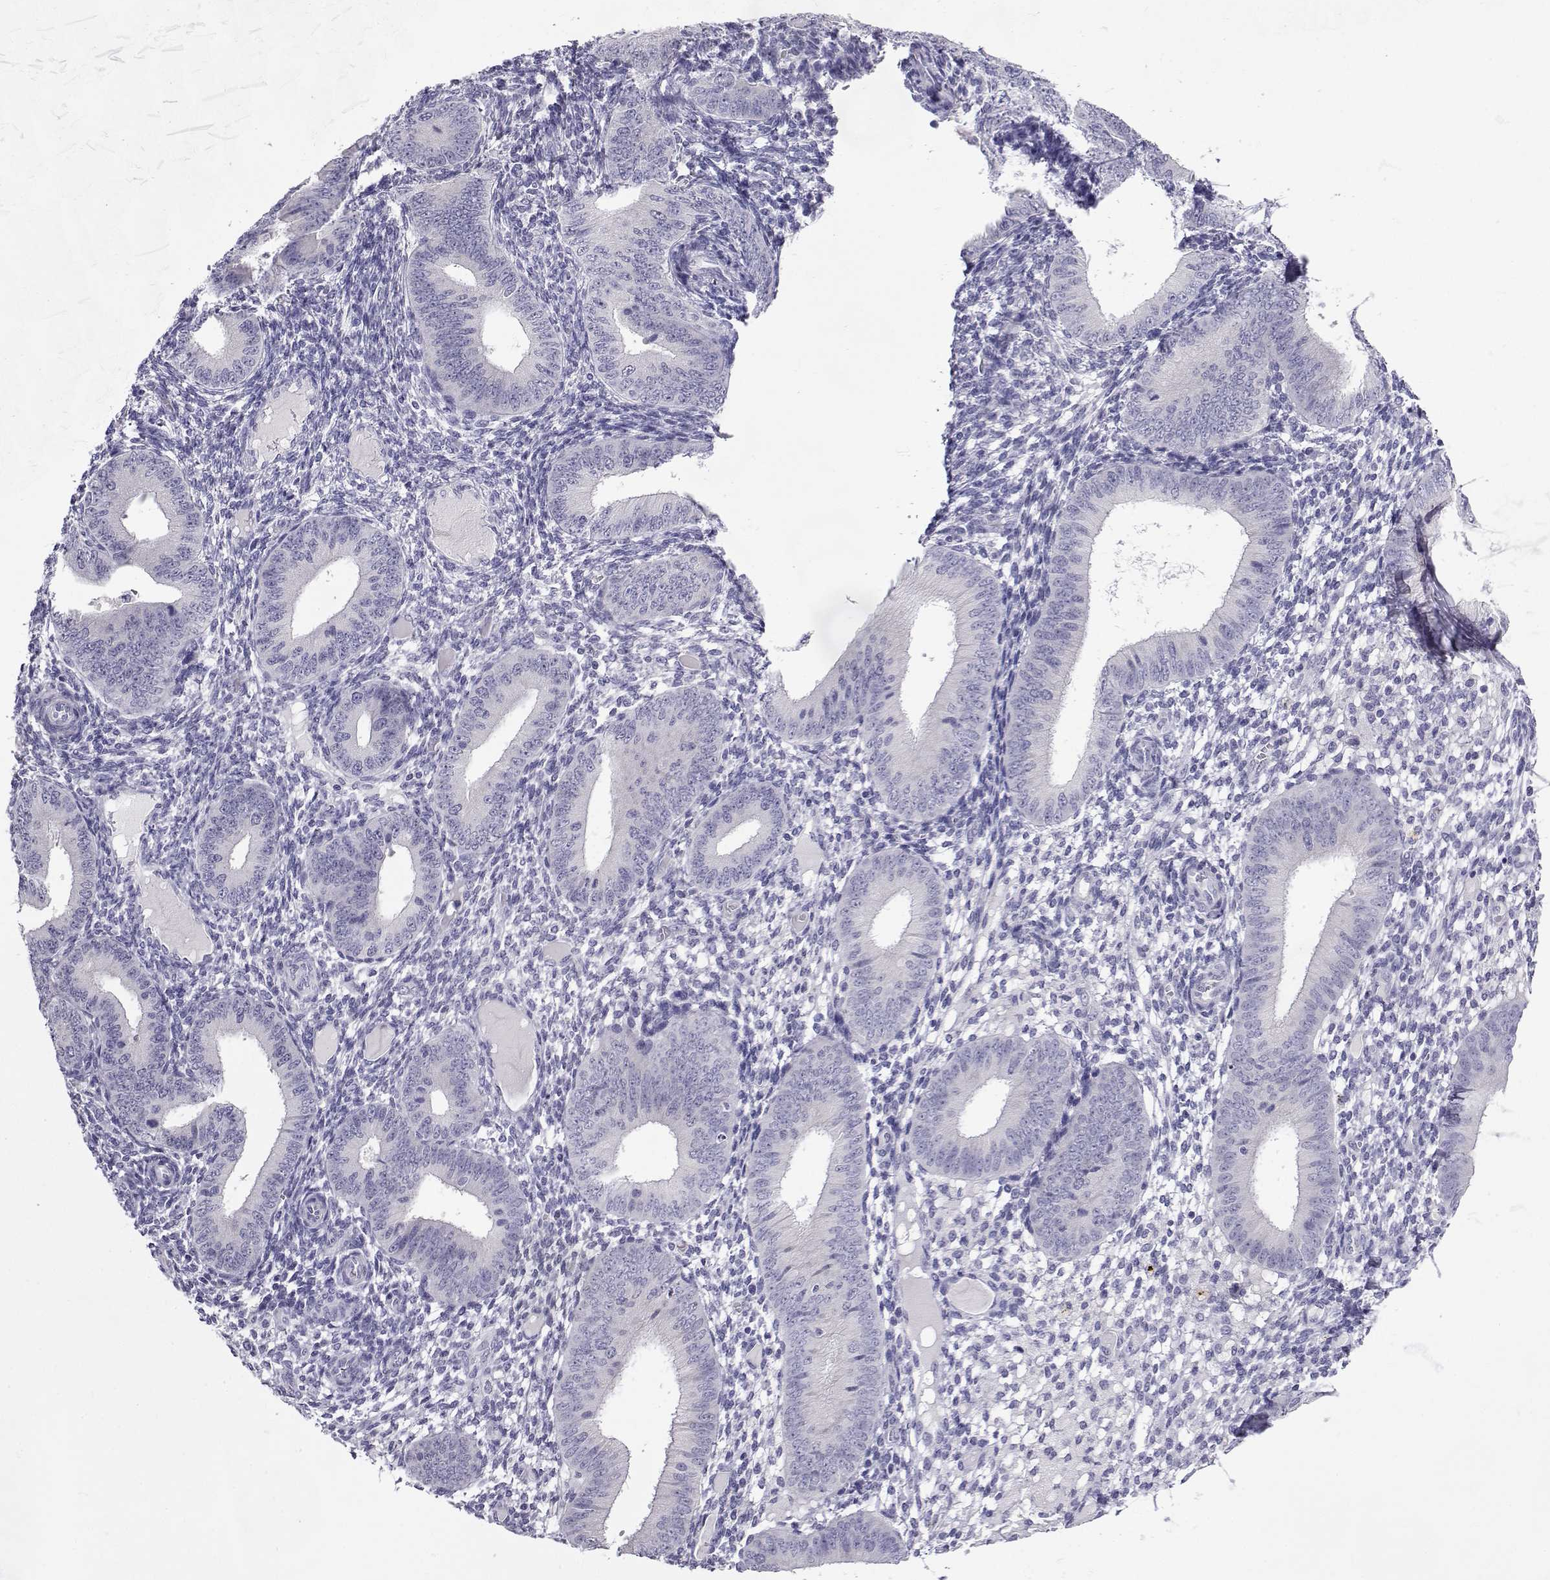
{"staining": {"intensity": "negative", "quantity": "none", "location": "none"}, "tissue": "endometrium", "cell_type": "Cells in endometrial stroma", "image_type": "normal", "snomed": [{"axis": "morphology", "description": "Normal tissue, NOS"}, {"axis": "topography", "description": "Endometrium"}], "caption": "The immunohistochemistry (IHC) image has no significant positivity in cells in endometrial stroma of endometrium. Nuclei are stained in blue.", "gene": "SLC6A3", "patient": {"sex": "female", "age": 39}}